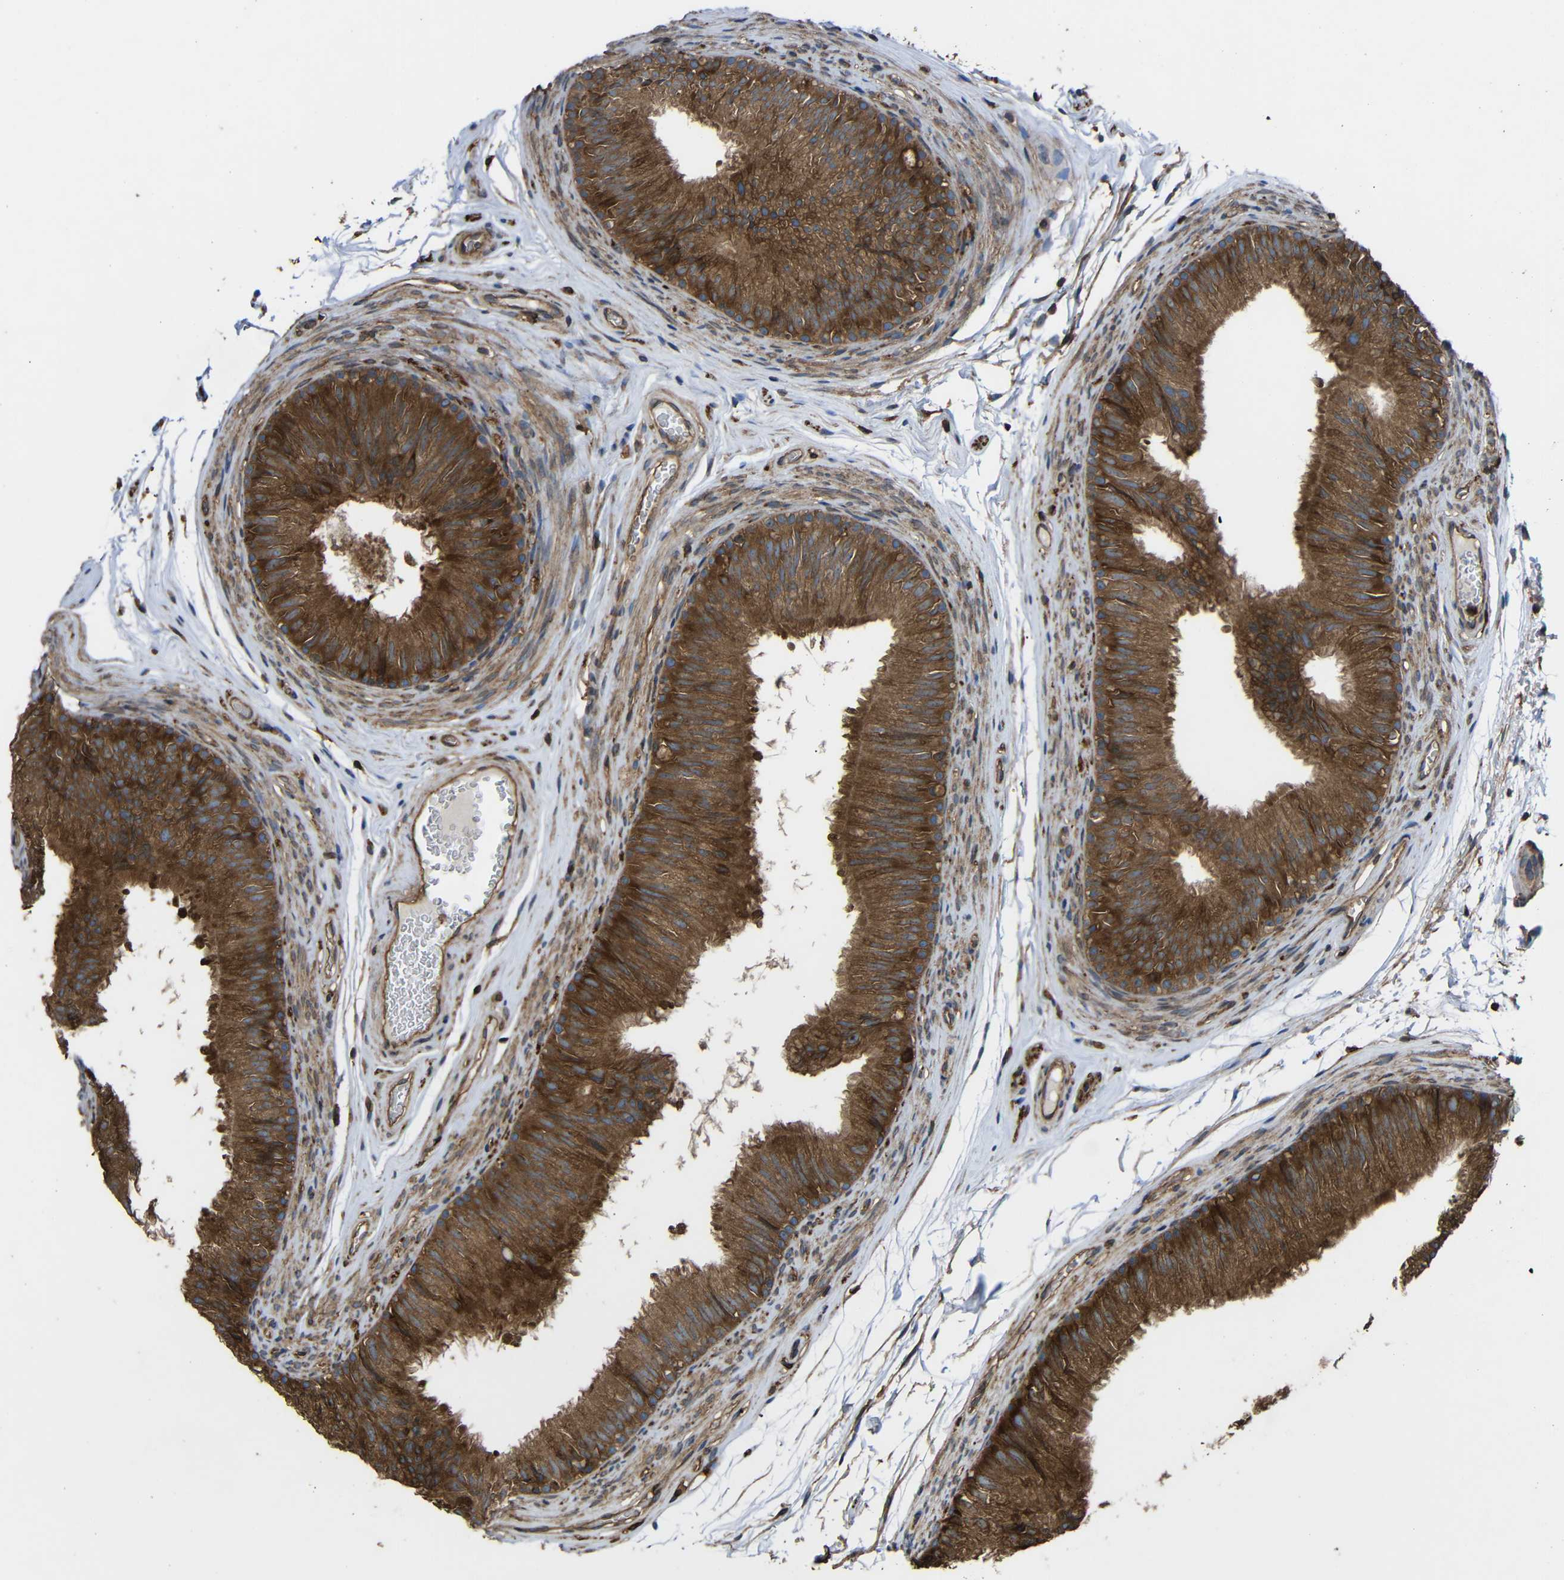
{"staining": {"intensity": "moderate", "quantity": ">75%", "location": "cytoplasmic/membranous"}, "tissue": "epididymis", "cell_type": "Glandular cells", "image_type": "normal", "snomed": [{"axis": "morphology", "description": "Normal tissue, NOS"}, {"axis": "topography", "description": "Epididymis"}], "caption": "This image displays immunohistochemistry staining of normal human epididymis, with medium moderate cytoplasmic/membranous positivity in approximately >75% of glandular cells.", "gene": "TREM2", "patient": {"sex": "male", "age": 36}}